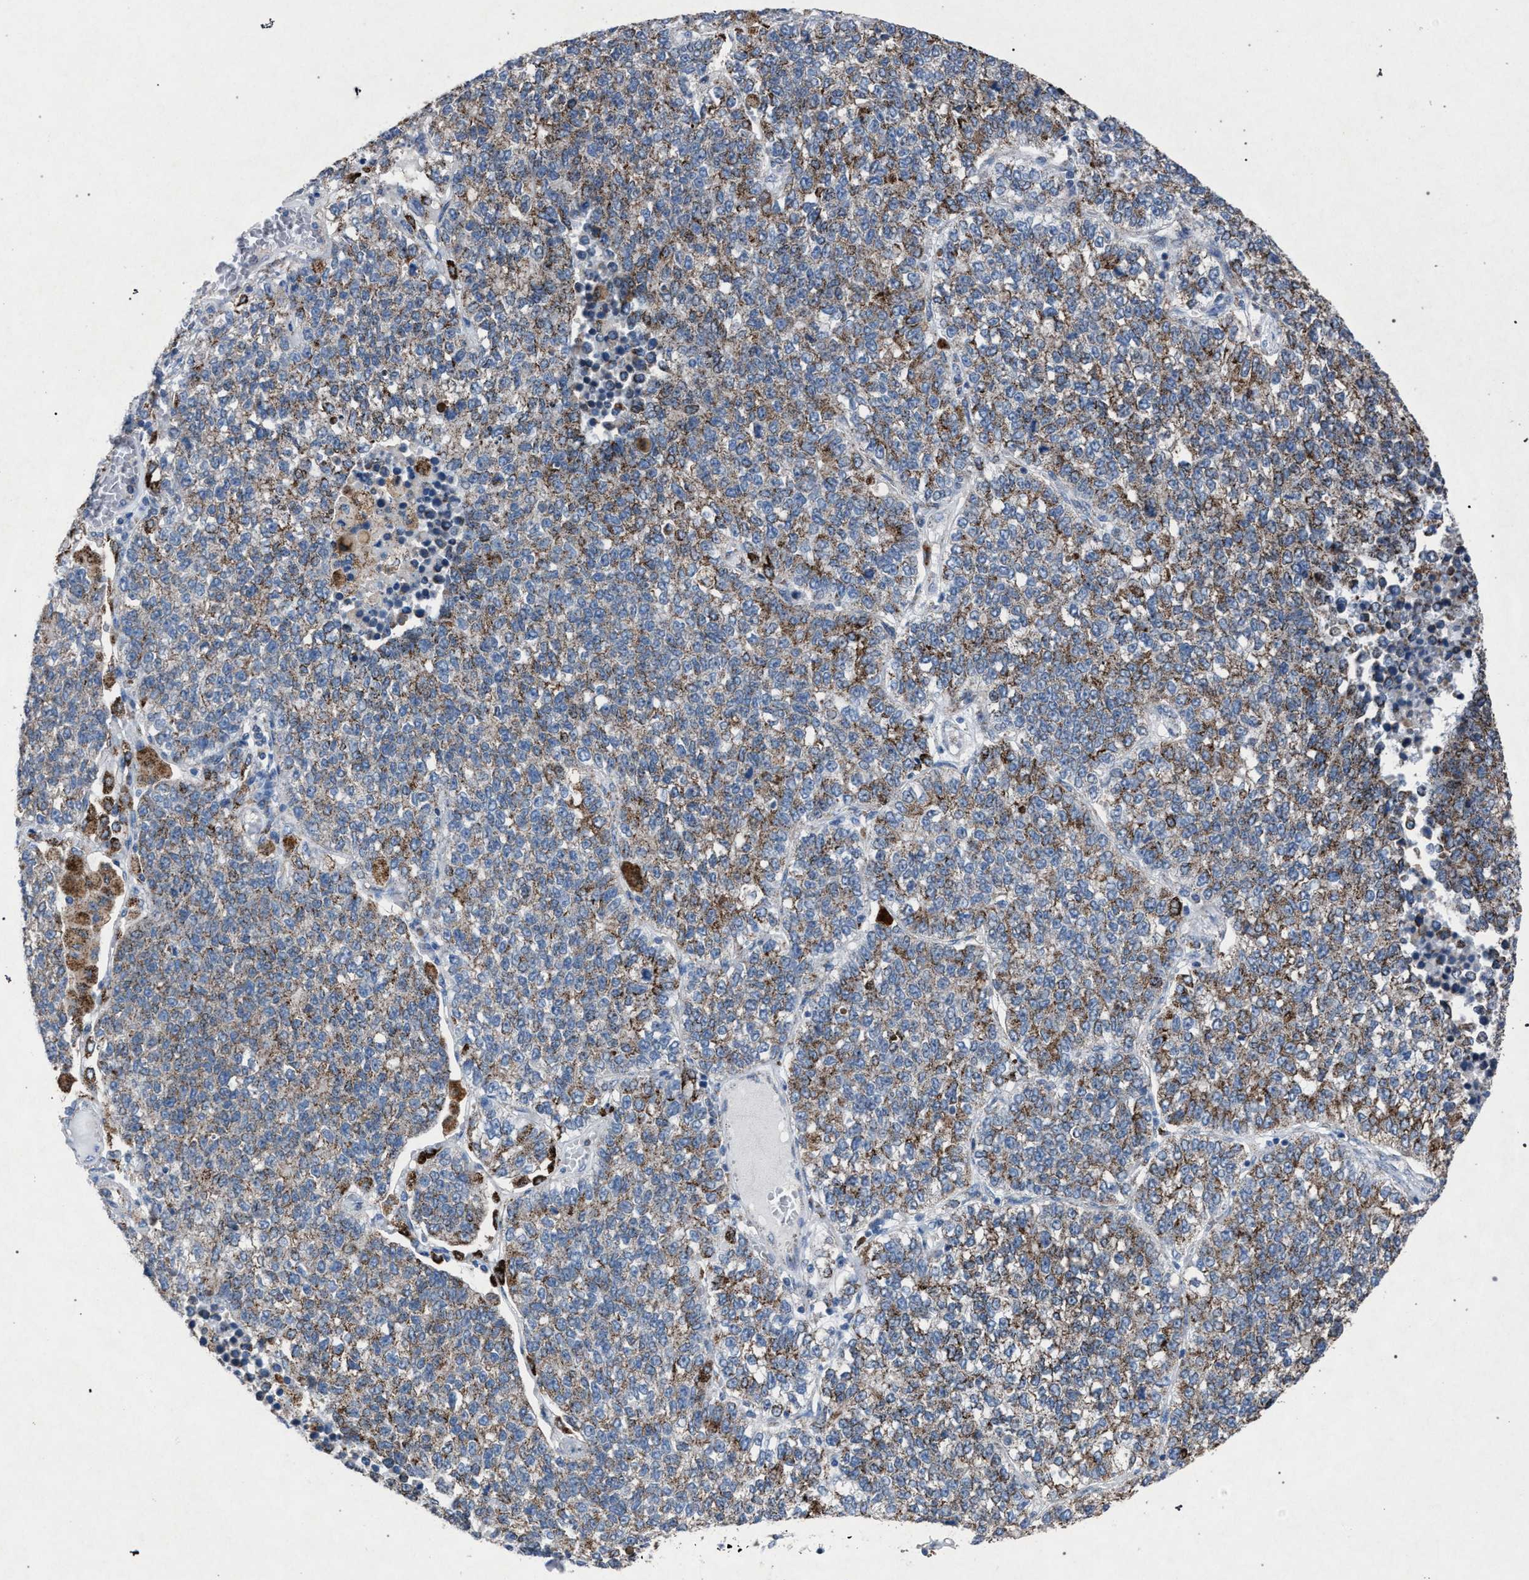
{"staining": {"intensity": "moderate", "quantity": ">75%", "location": "cytoplasmic/membranous"}, "tissue": "lung cancer", "cell_type": "Tumor cells", "image_type": "cancer", "snomed": [{"axis": "morphology", "description": "Adenocarcinoma, NOS"}, {"axis": "topography", "description": "Lung"}], "caption": "Lung cancer stained for a protein displays moderate cytoplasmic/membranous positivity in tumor cells.", "gene": "HSD17B4", "patient": {"sex": "male", "age": 49}}